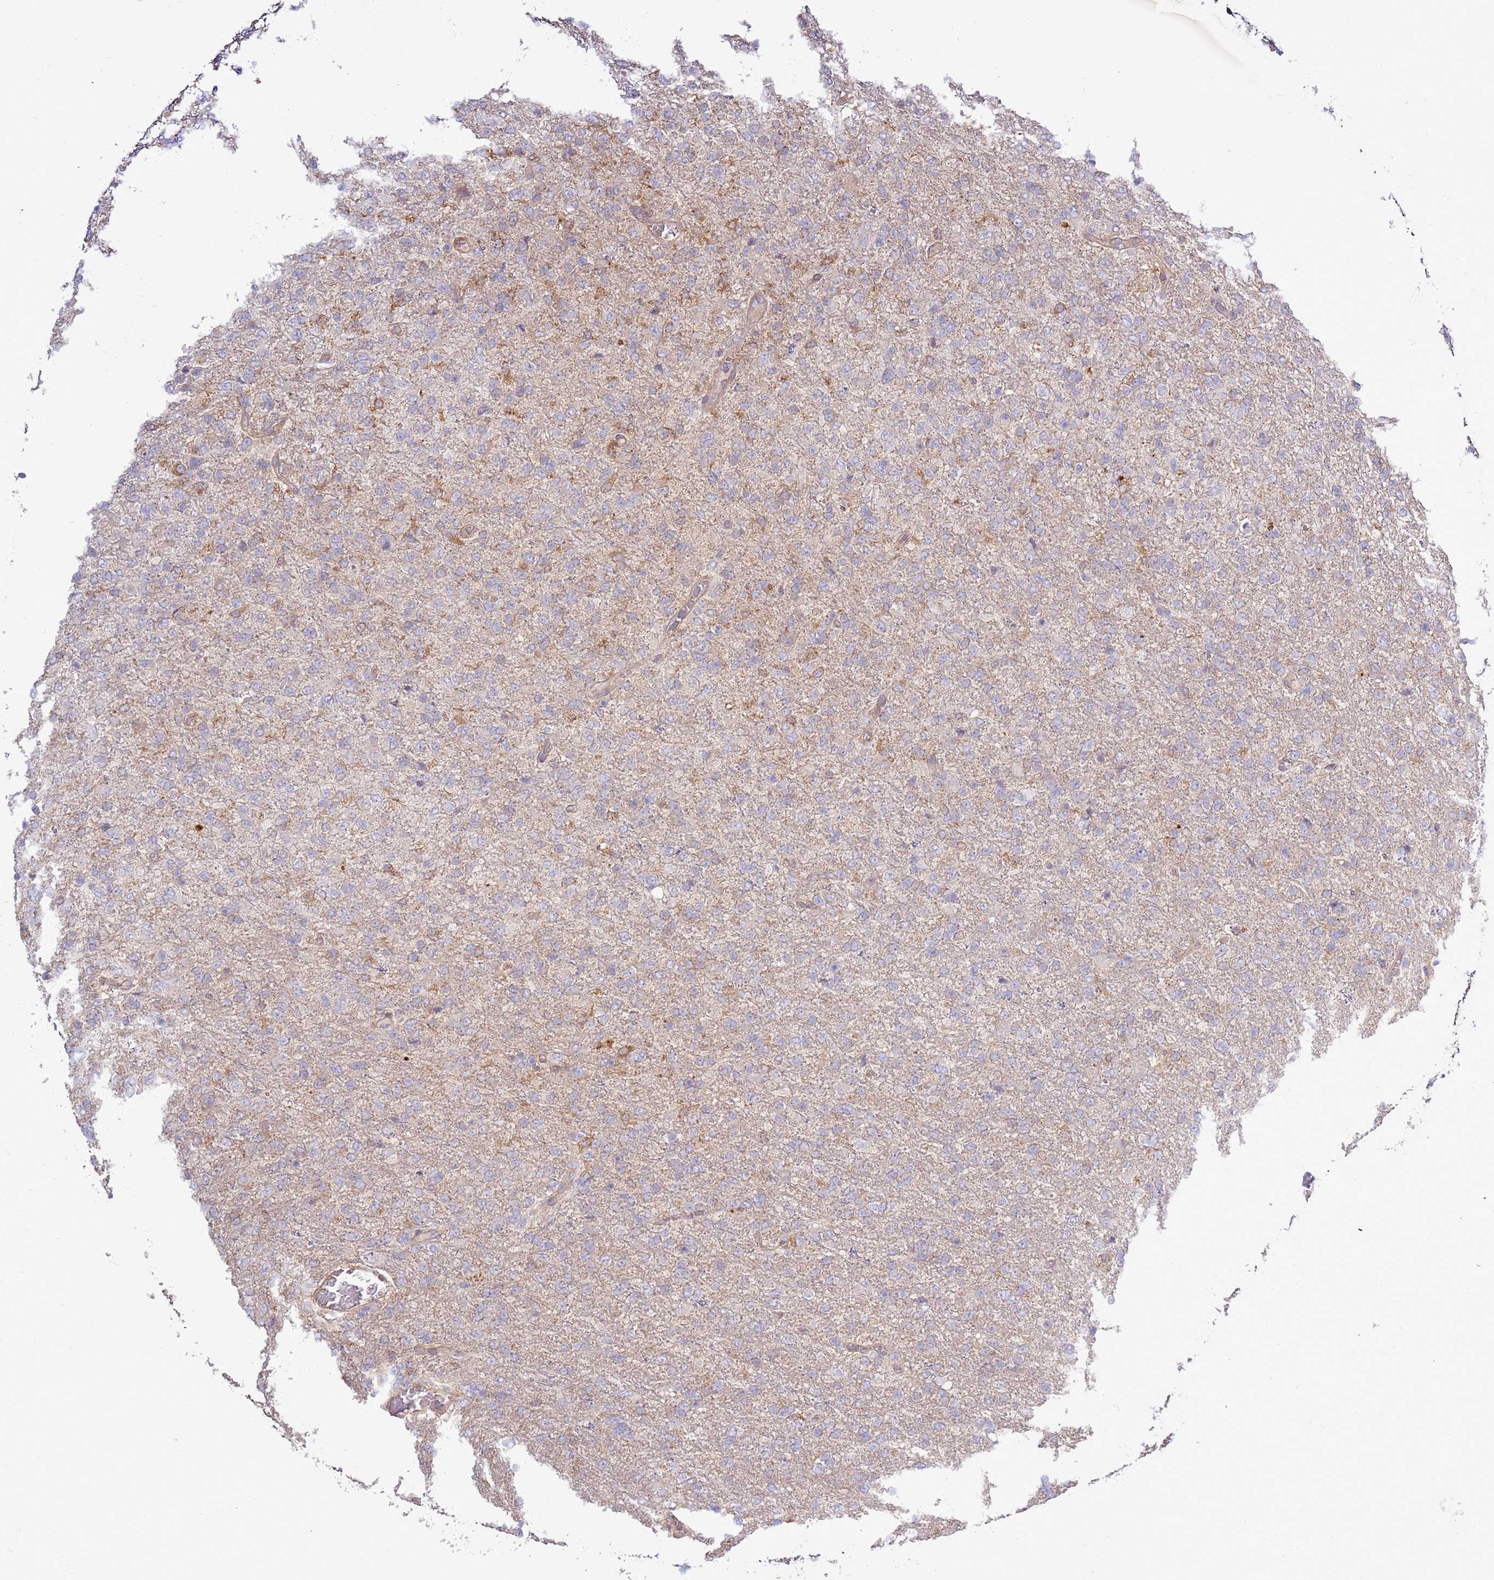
{"staining": {"intensity": "negative", "quantity": "none", "location": "none"}, "tissue": "glioma", "cell_type": "Tumor cells", "image_type": "cancer", "snomed": [{"axis": "morphology", "description": "Glioma, malignant, High grade"}, {"axis": "topography", "description": "Brain"}], "caption": "Glioma stained for a protein using immunohistochemistry (IHC) exhibits no staining tumor cells.", "gene": "EVA1B", "patient": {"sex": "female", "age": 74}}